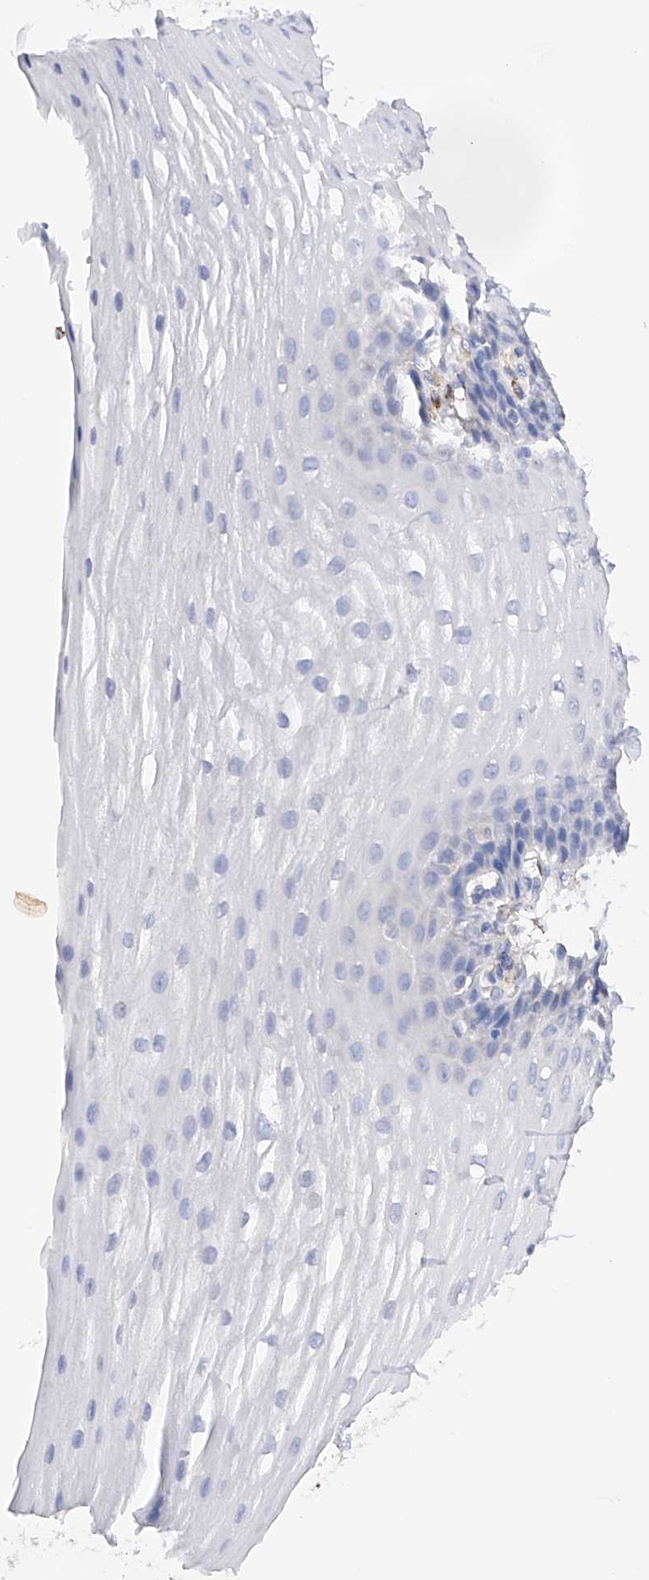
{"staining": {"intensity": "negative", "quantity": "none", "location": "none"}, "tissue": "esophagus", "cell_type": "Squamous epithelial cells", "image_type": "normal", "snomed": [{"axis": "morphology", "description": "Normal tissue, NOS"}, {"axis": "topography", "description": "Esophagus"}], "caption": "DAB (3,3'-diaminobenzidine) immunohistochemical staining of unremarkable esophagus displays no significant positivity in squamous epithelial cells. (DAB IHC visualized using brightfield microscopy, high magnification).", "gene": "PDIA5", "patient": {"sex": "male", "age": 62}}